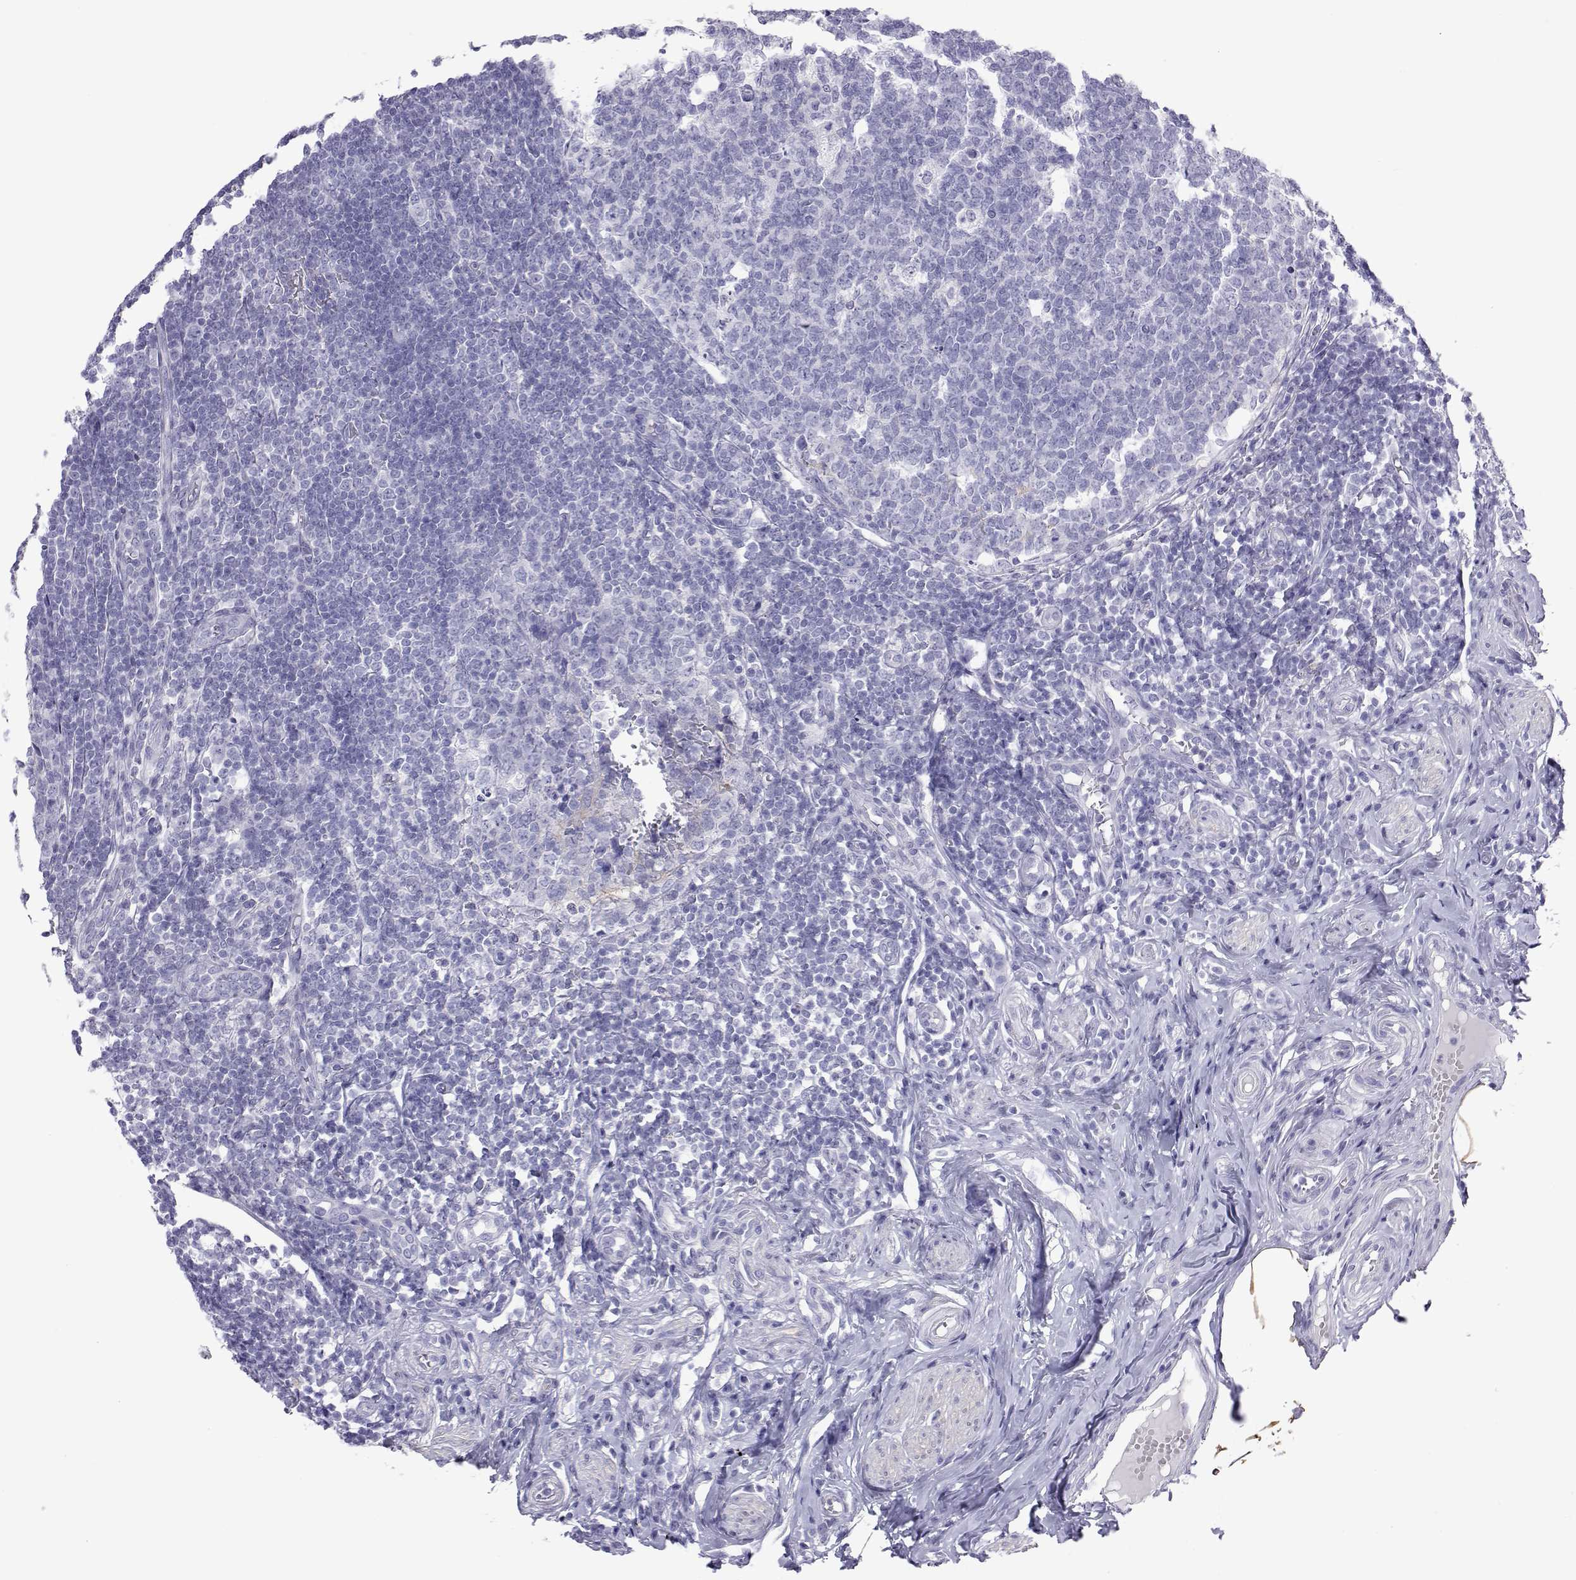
{"staining": {"intensity": "negative", "quantity": "none", "location": "none"}, "tissue": "appendix", "cell_type": "Glandular cells", "image_type": "normal", "snomed": [{"axis": "morphology", "description": "Normal tissue, NOS"}, {"axis": "topography", "description": "Appendix"}], "caption": "Immunohistochemical staining of unremarkable appendix exhibits no significant staining in glandular cells.", "gene": "PLIN4", "patient": {"sex": "male", "age": 18}}